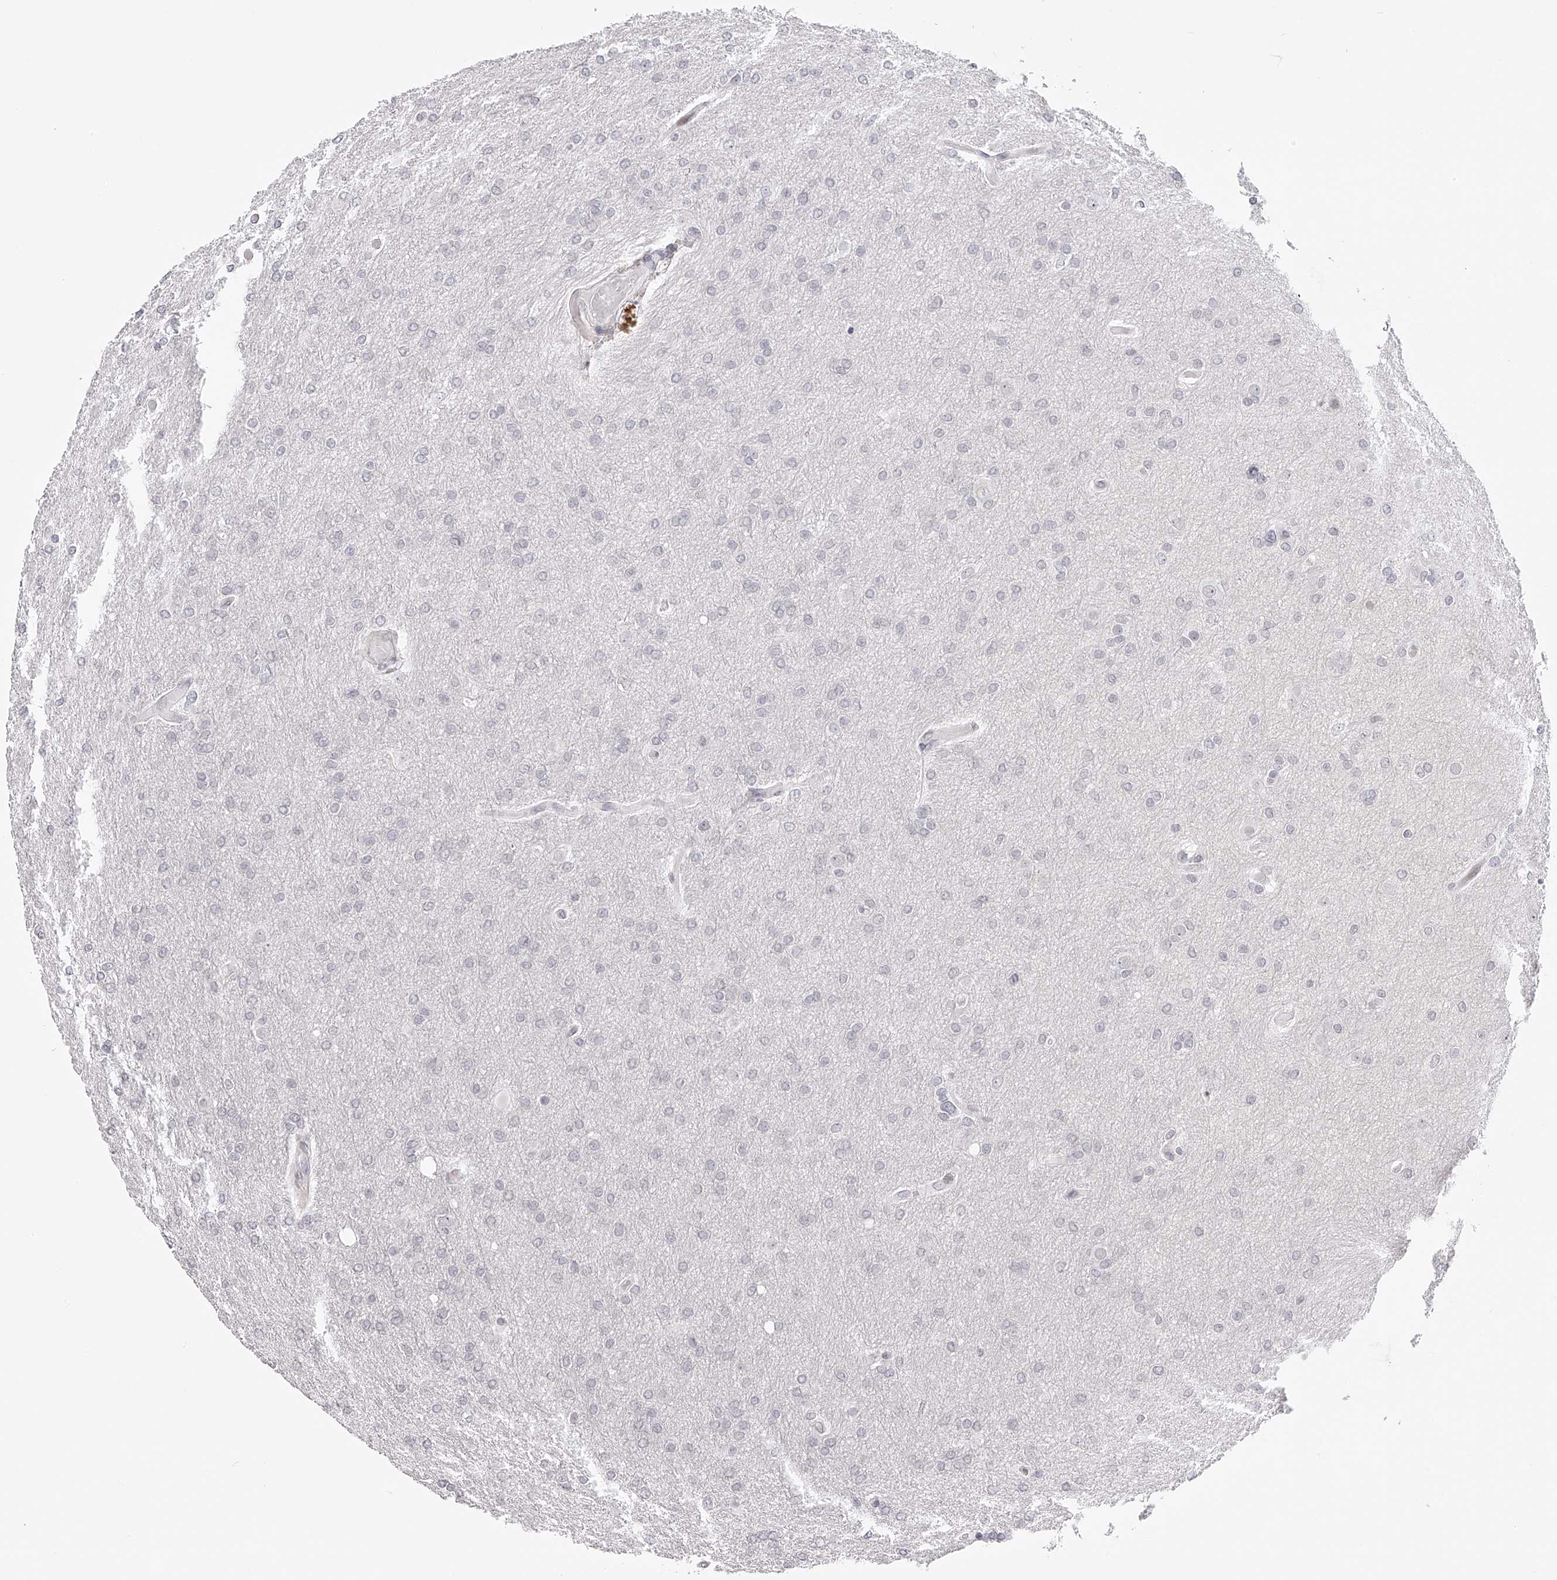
{"staining": {"intensity": "negative", "quantity": "none", "location": "none"}, "tissue": "glioma", "cell_type": "Tumor cells", "image_type": "cancer", "snomed": [{"axis": "morphology", "description": "Glioma, malignant, High grade"}, {"axis": "topography", "description": "Cerebral cortex"}], "caption": "Micrograph shows no protein expression in tumor cells of high-grade glioma (malignant) tissue.", "gene": "PLEKHG1", "patient": {"sex": "female", "age": 36}}